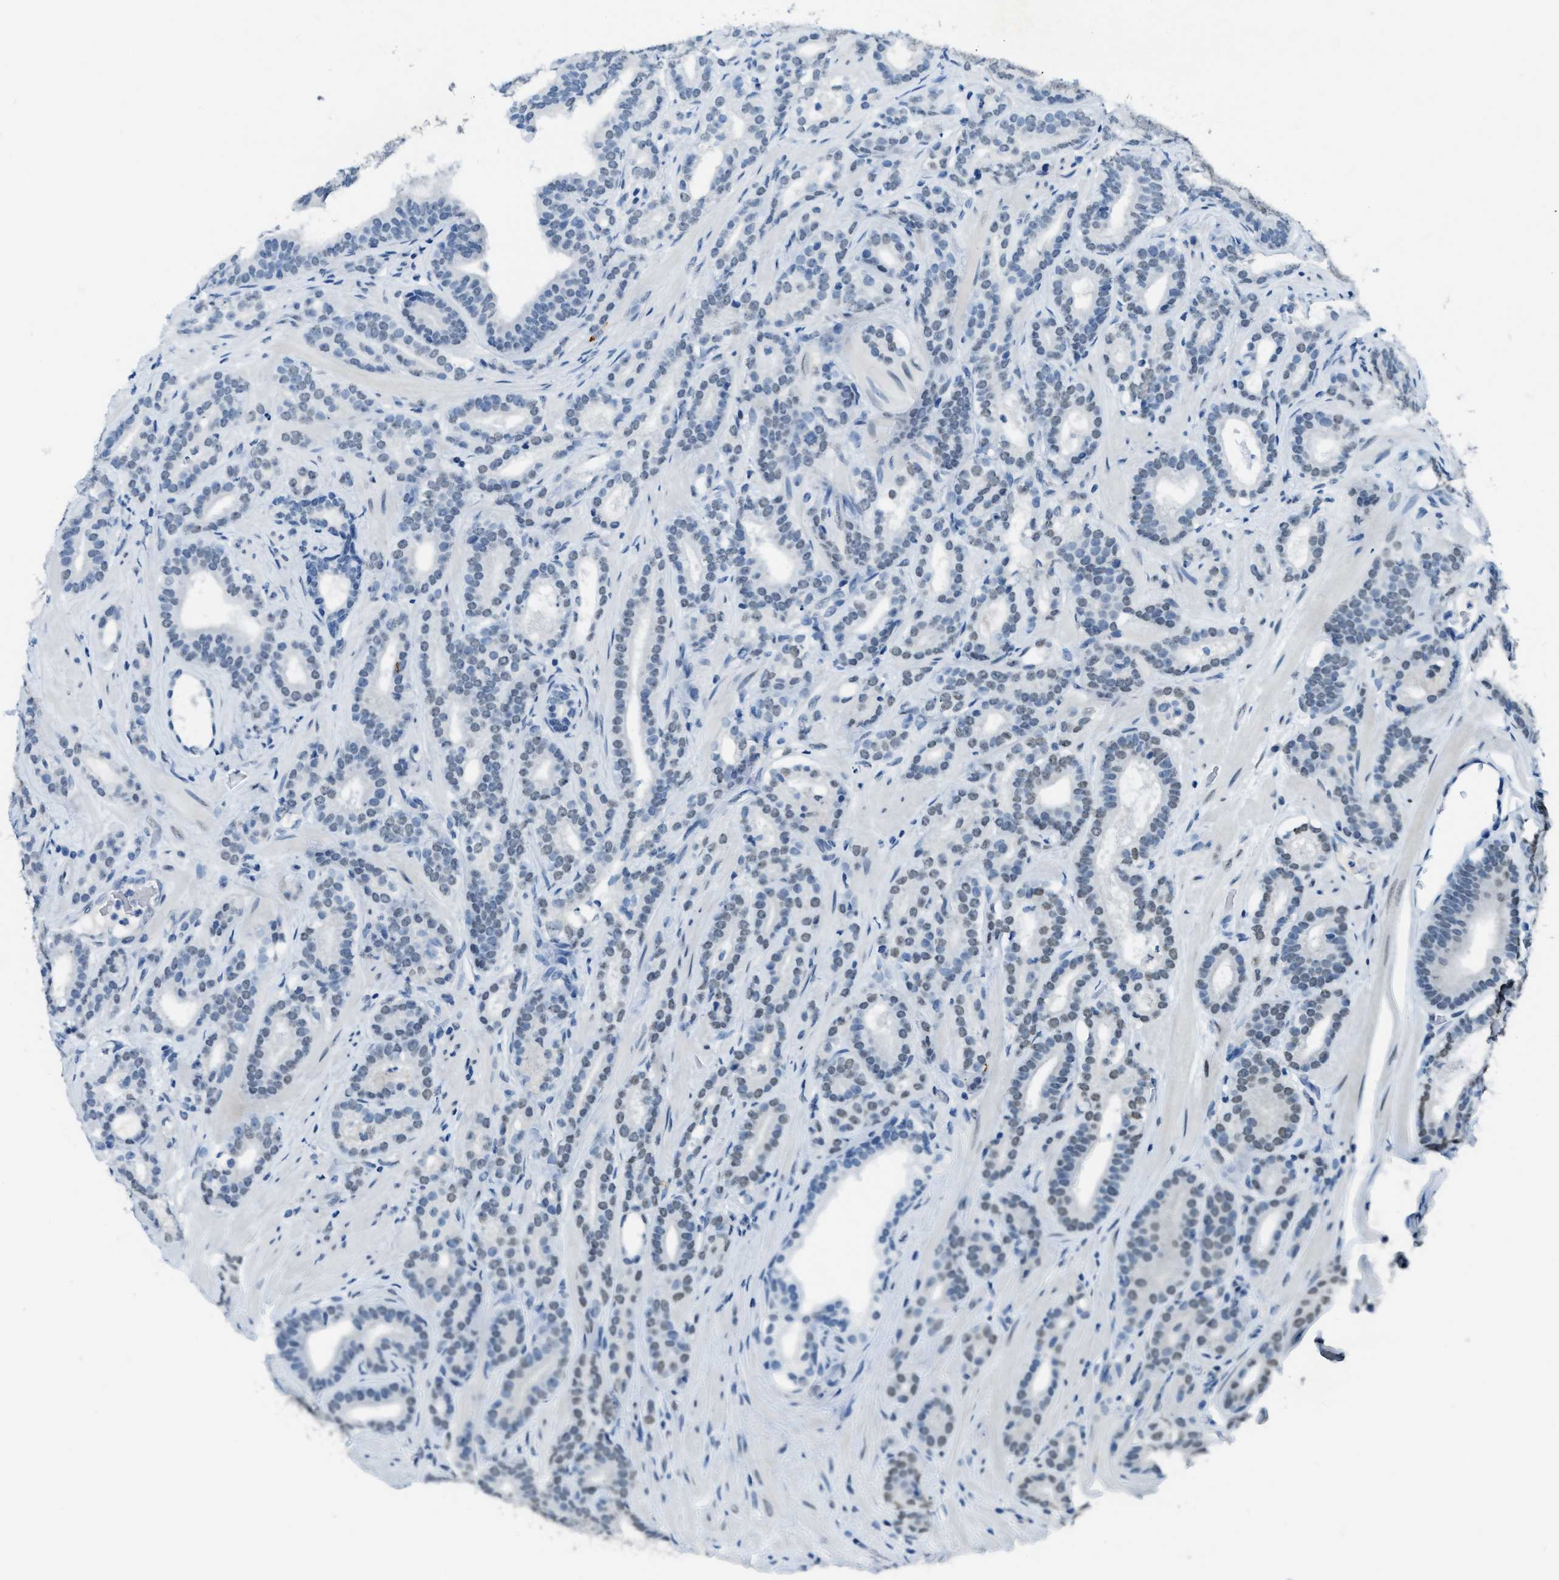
{"staining": {"intensity": "weak", "quantity": "<25%", "location": "nuclear"}, "tissue": "prostate cancer", "cell_type": "Tumor cells", "image_type": "cancer", "snomed": [{"axis": "morphology", "description": "Adenocarcinoma, High grade"}, {"axis": "topography", "description": "Prostate"}], "caption": "The micrograph exhibits no significant positivity in tumor cells of prostate cancer. The staining was performed using DAB (3,3'-diaminobenzidine) to visualize the protein expression in brown, while the nuclei were stained in blue with hematoxylin (Magnification: 20x).", "gene": "TTC13", "patient": {"sex": "male", "age": 60}}